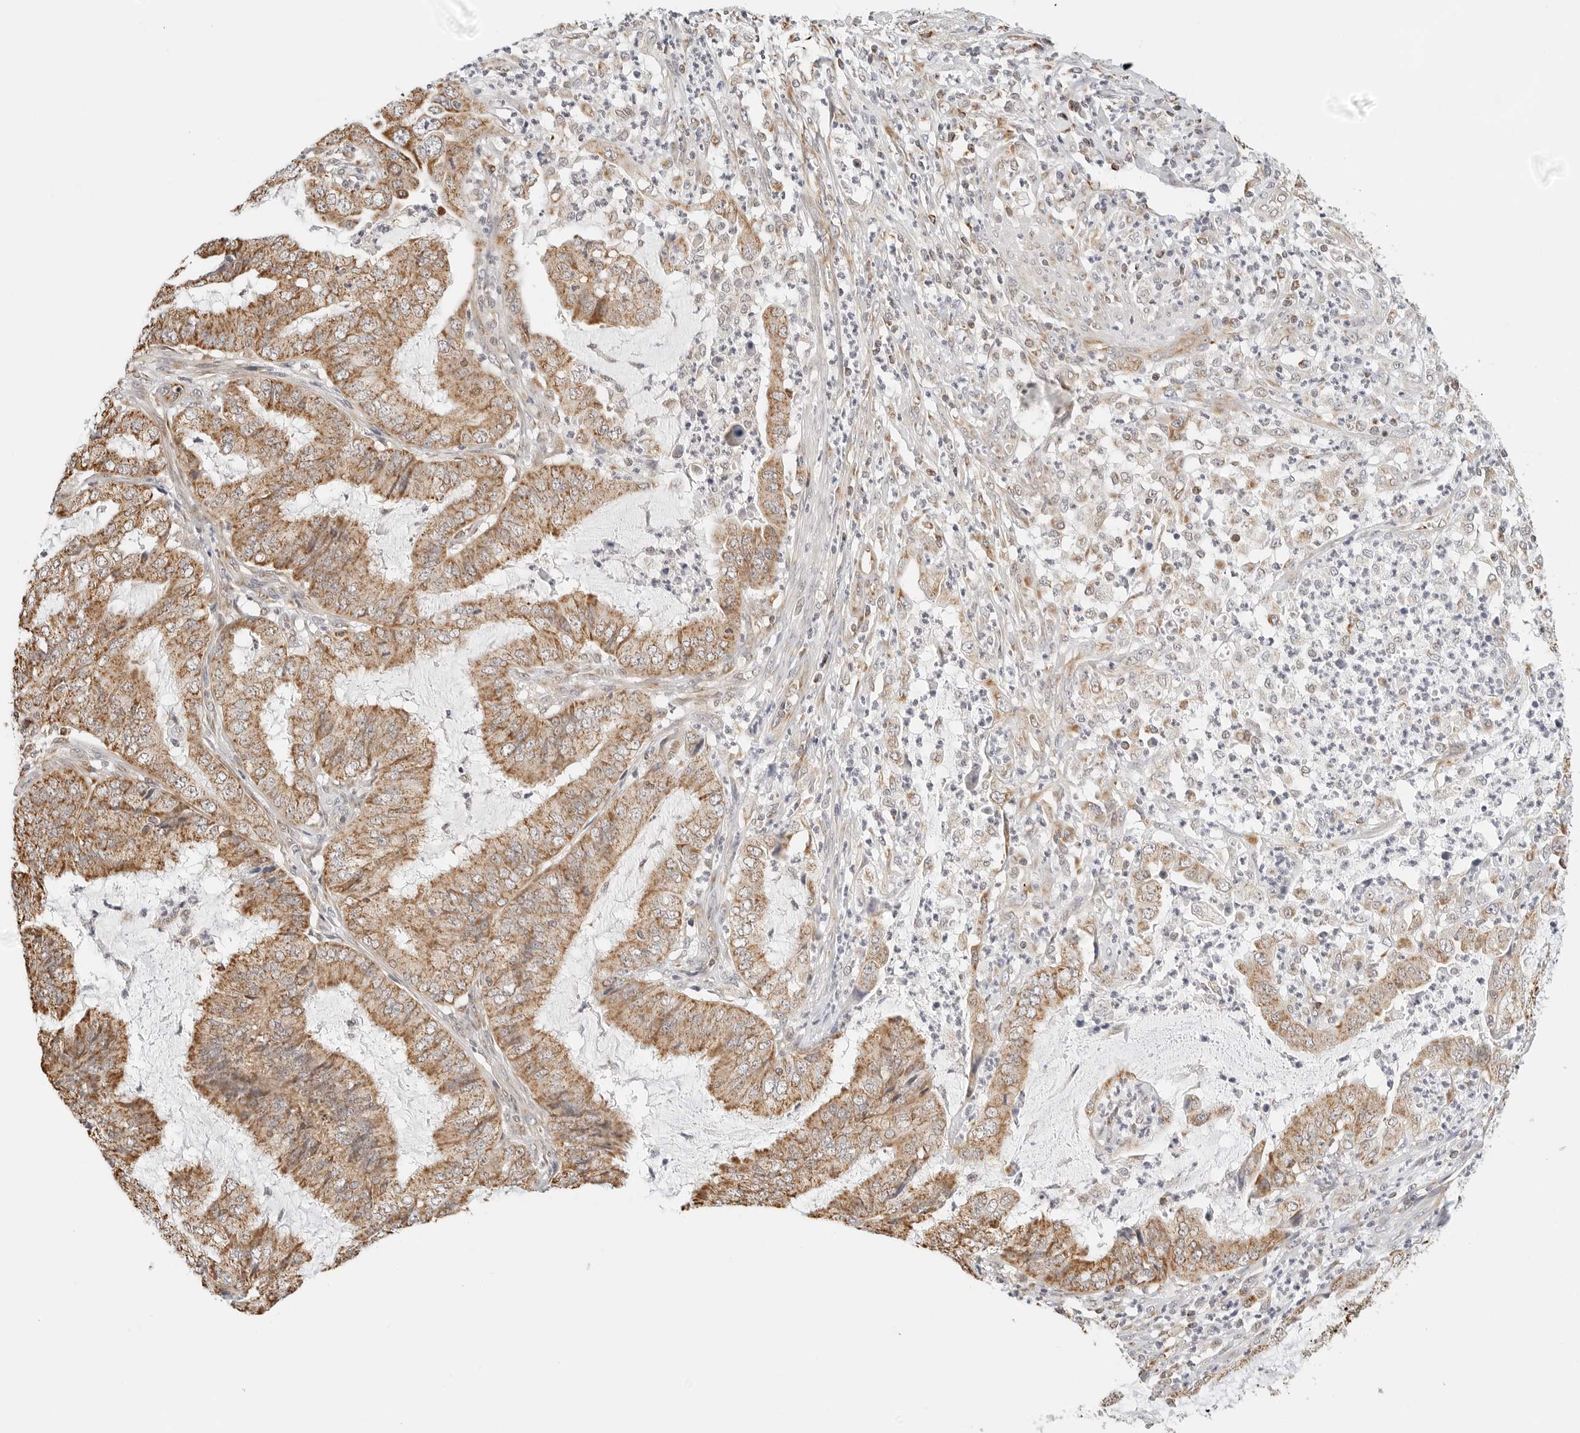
{"staining": {"intensity": "moderate", "quantity": ">75%", "location": "cytoplasmic/membranous"}, "tissue": "endometrial cancer", "cell_type": "Tumor cells", "image_type": "cancer", "snomed": [{"axis": "morphology", "description": "Adenocarcinoma, NOS"}, {"axis": "topography", "description": "Endometrium"}], "caption": "Approximately >75% of tumor cells in endometrial cancer (adenocarcinoma) show moderate cytoplasmic/membranous protein expression as visualized by brown immunohistochemical staining.", "gene": "ATL1", "patient": {"sex": "female", "age": 49}}